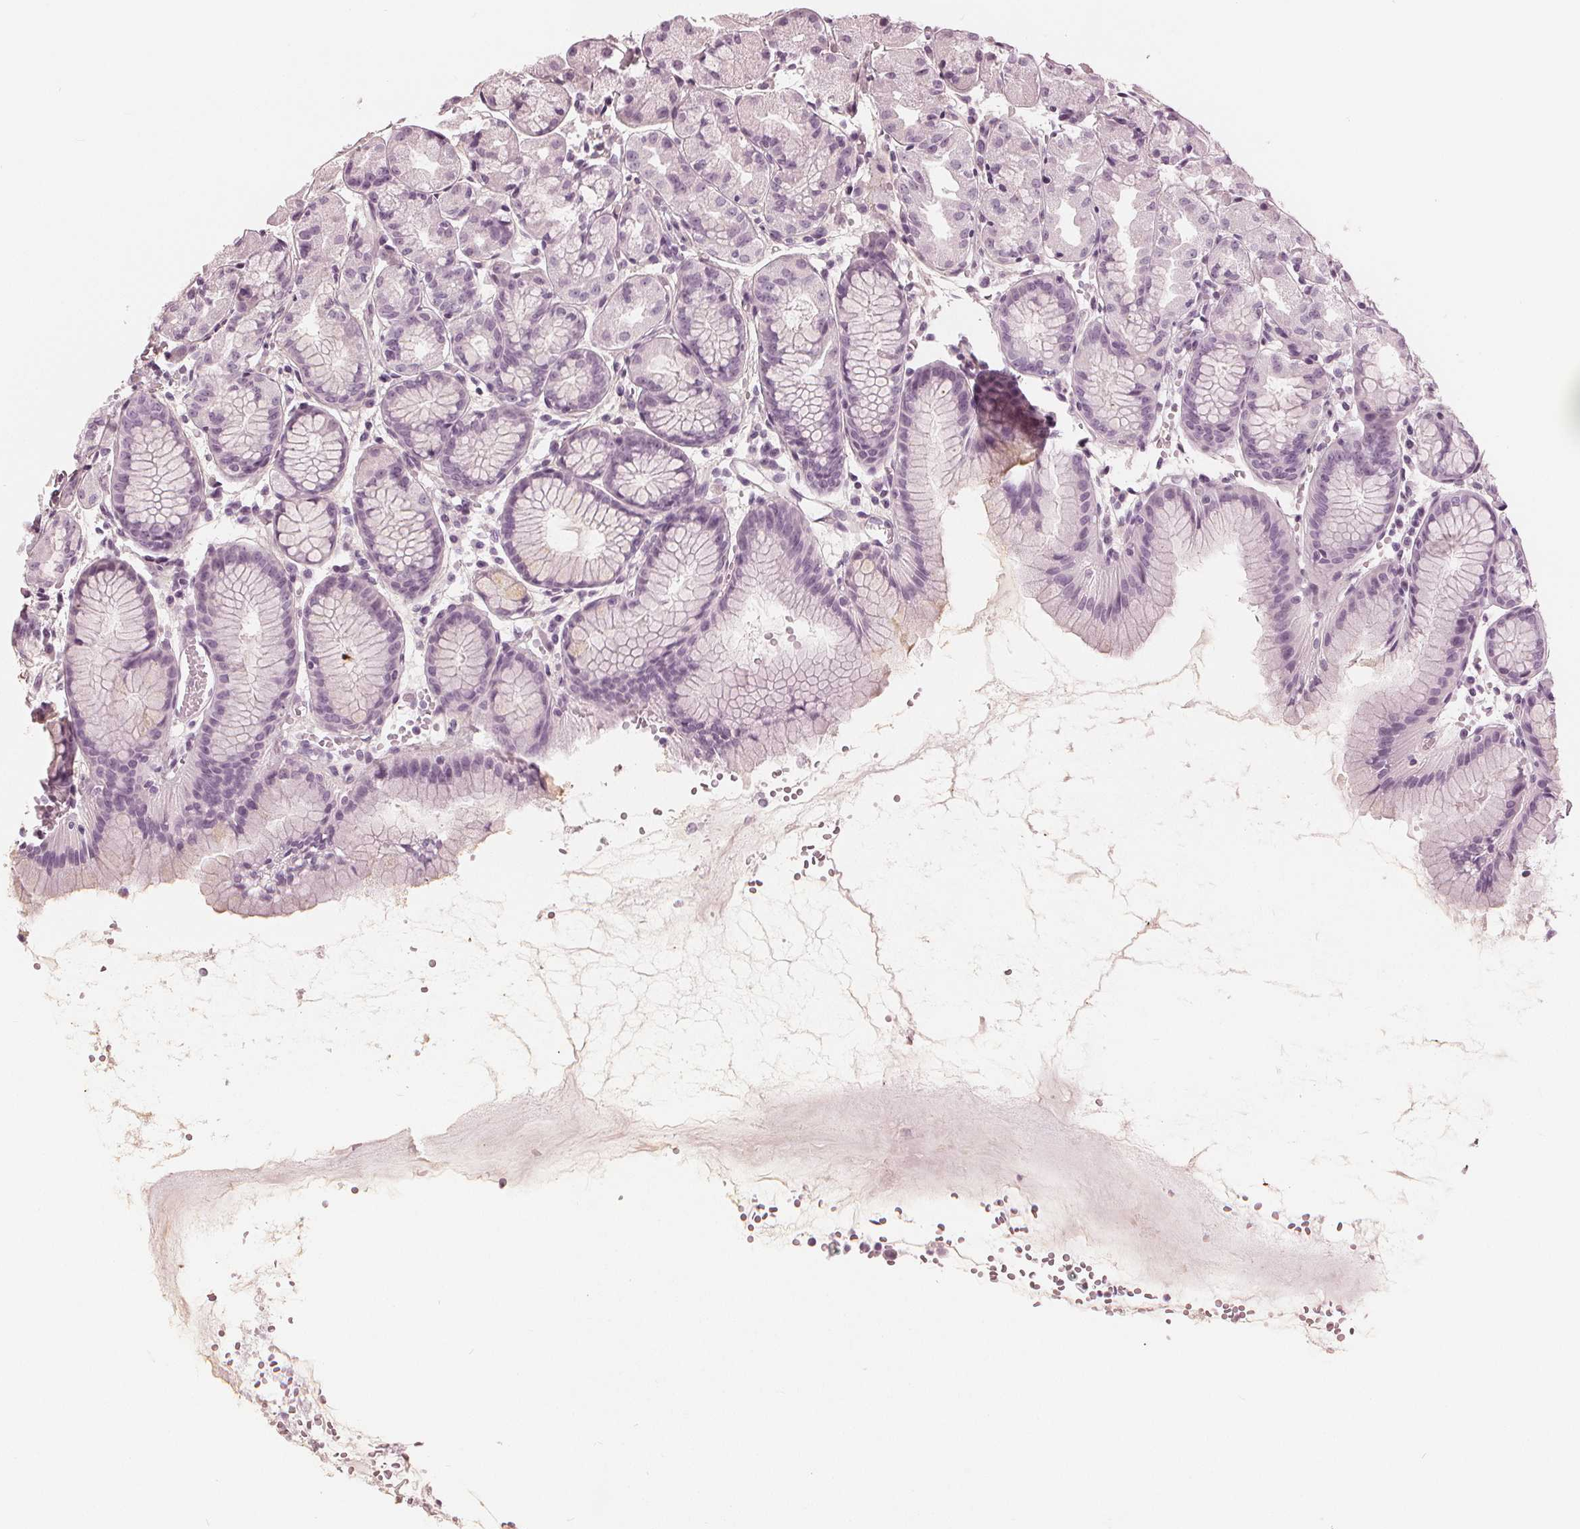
{"staining": {"intensity": "negative", "quantity": "none", "location": "none"}, "tissue": "stomach", "cell_type": "Glandular cells", "image_type": "normal", "snomed": [{"axis": "morphology", "description": "Normal tissue, NOS"}, {"axis": "topography", "description": "Stomach, upper"}], "caption": "This is a image of immunohistochemistry (IHC) staining of normal stomach, which shows no positivity in glandular cells.", "gene": "PAEP", "patient": {"sex": "male", "age": 47}}